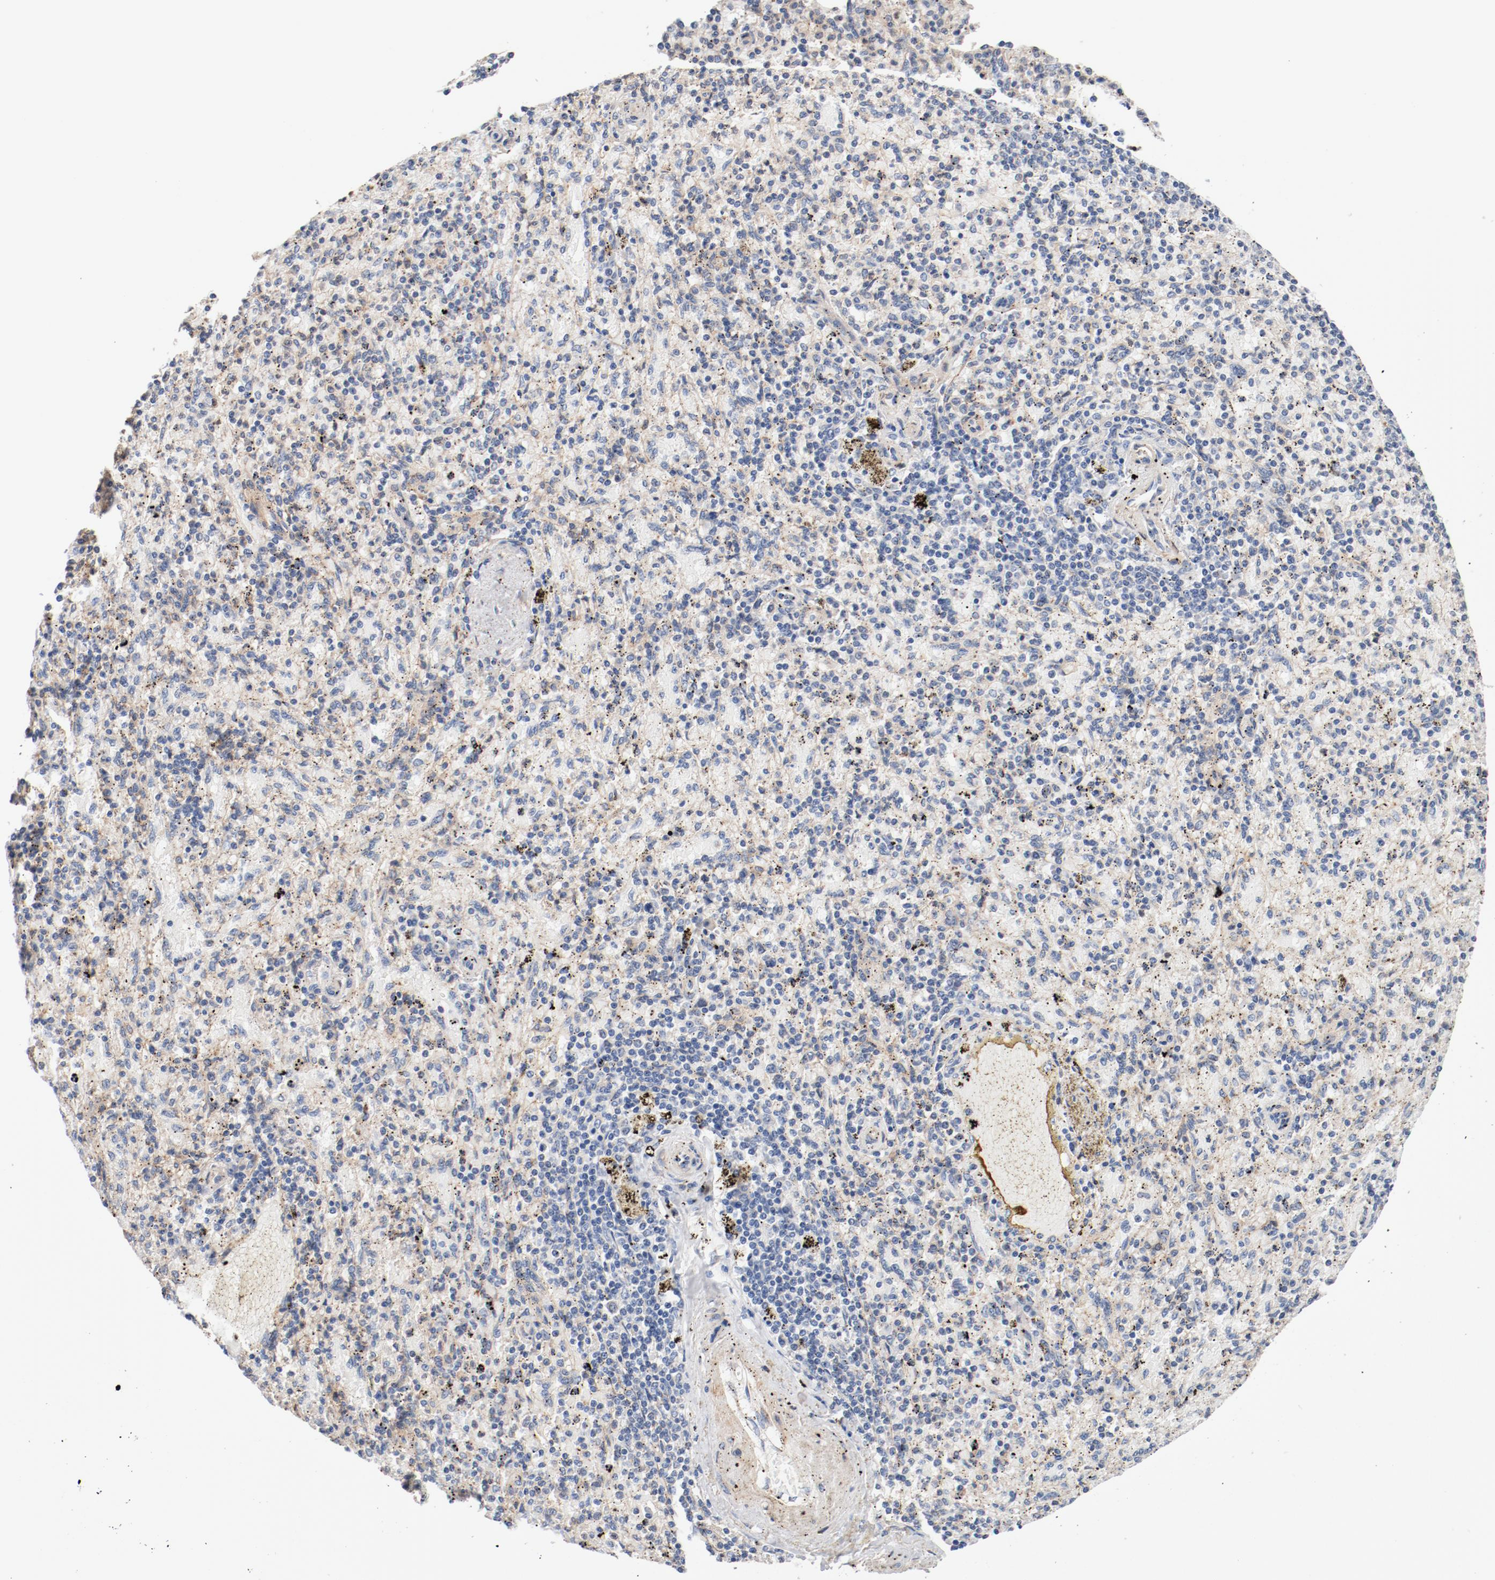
{"staining": {"intensity": "moderate", "quantity": "25%-75%", "location": "cytoplasmic/membranous"}, "tissue": "spleen", "cell_type": "Cells in red pulp", "image_type": "normal", "snomed": [{"axis": "morphology", "description": "Normal tissue, NOS"}, {"axis": "topography", "description": "Spleen"}], "caption": "IHC (DAB) staining of normal spleen reveals moderate cytoplasmic/membranous protein positivity in about 25%-75% of cells in red pulp. The protein of interest is stained brown, and the nuclei are stained in blue (DAB (3,3'-diaminobenzidine) IHC with brightfield microscopy, high magnification).", "gene": "ILK", "patient": {"sex": "female", "age": 43}}